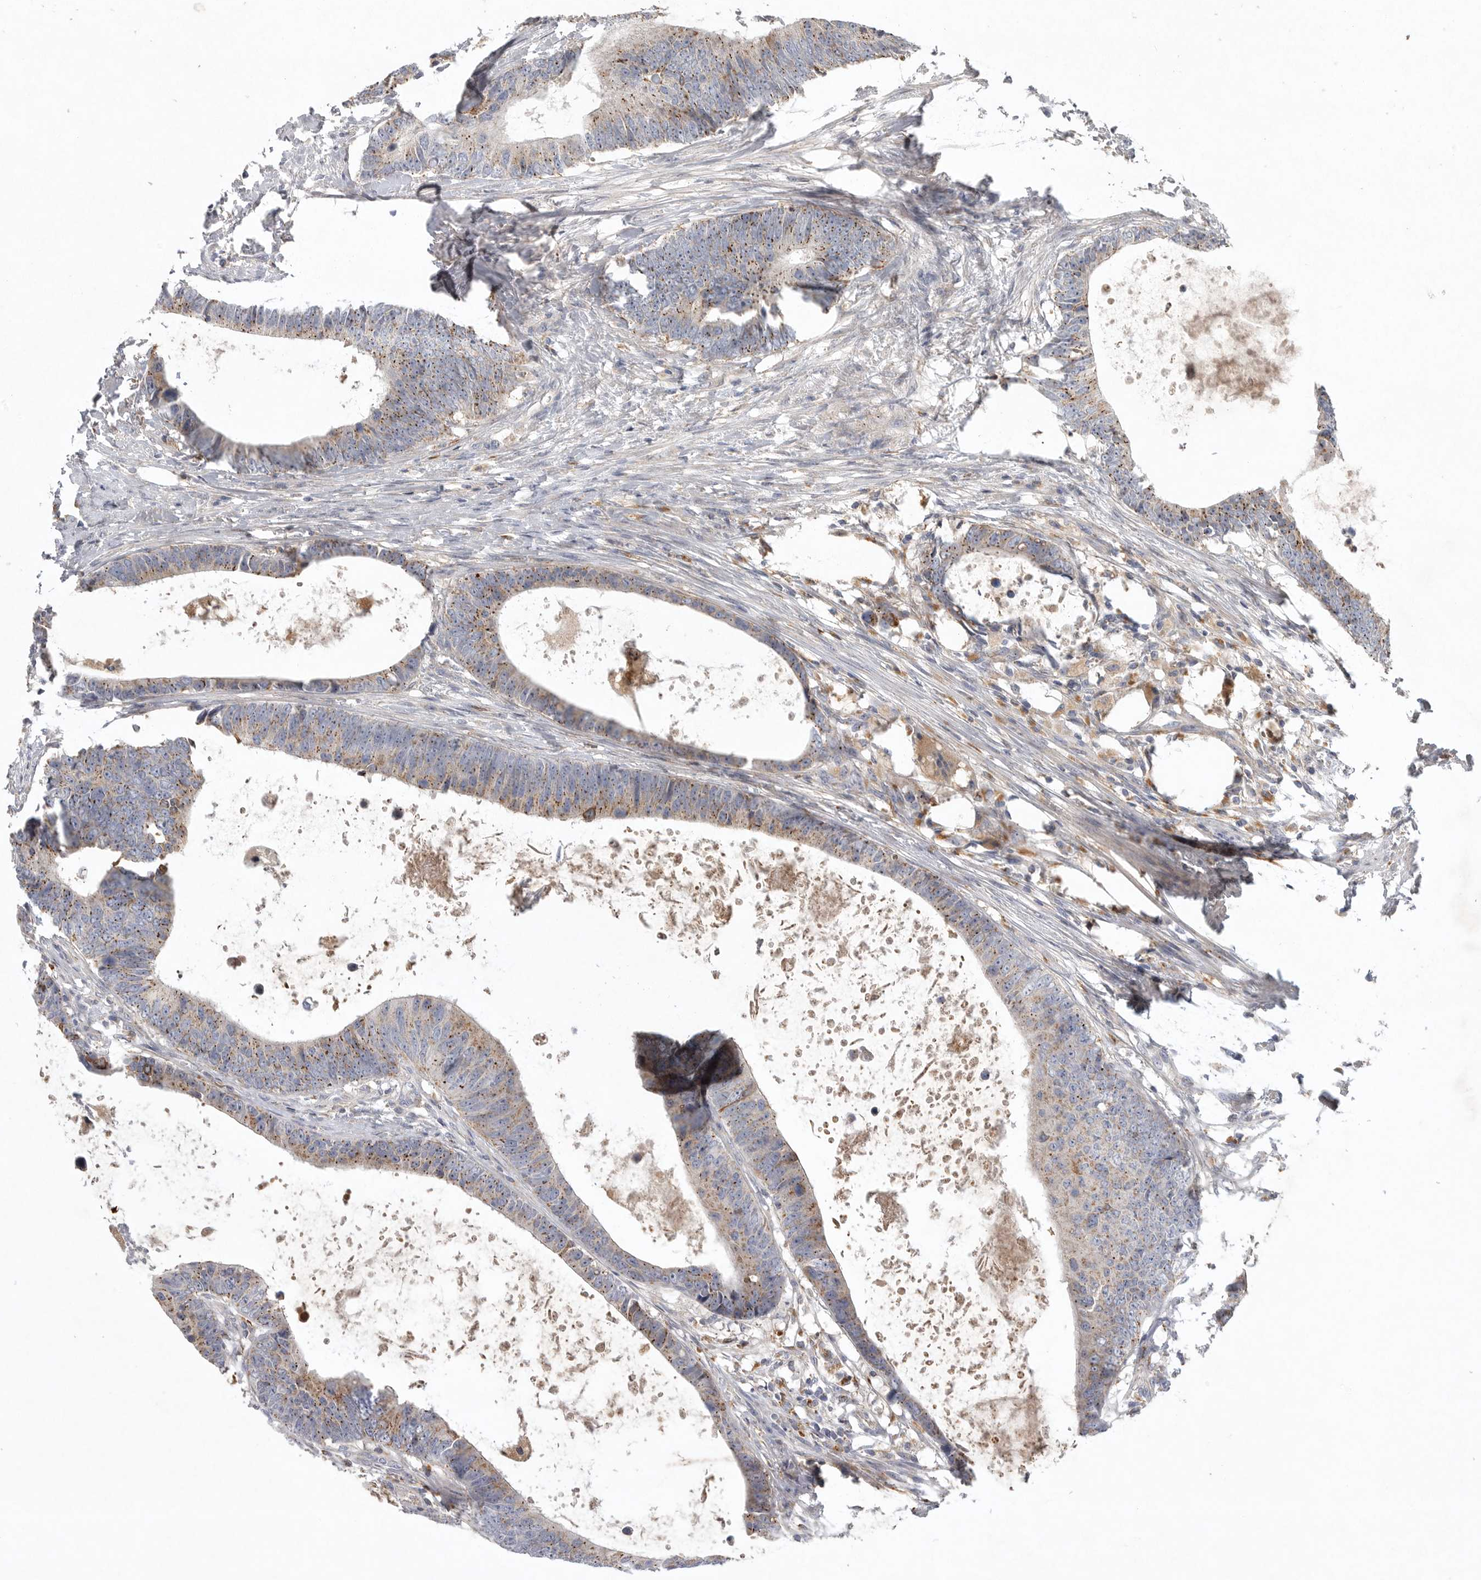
{"staining": {"intensity": "moderate", "quantity": ">75%", "location": "cytoplasmic/membranous"}, "tissue": "colorectal cancer", "cell_type": "Tumor cells", "image_type": "cancer", "snomed": [{"axis": "morphology", "description": "Adenocarcinoma, NOS"}, {"axis": "topography", "description": "Colon"}], "caption": "IHC (DAB) staining of human adenocarcinoma (colorectal) shows moderate cytoplasmic/membranous protein positivity in approximately >75% of tumor cells.", "gene": "LAMTOR3", "patient": {"sex": "male", "age": 56}}